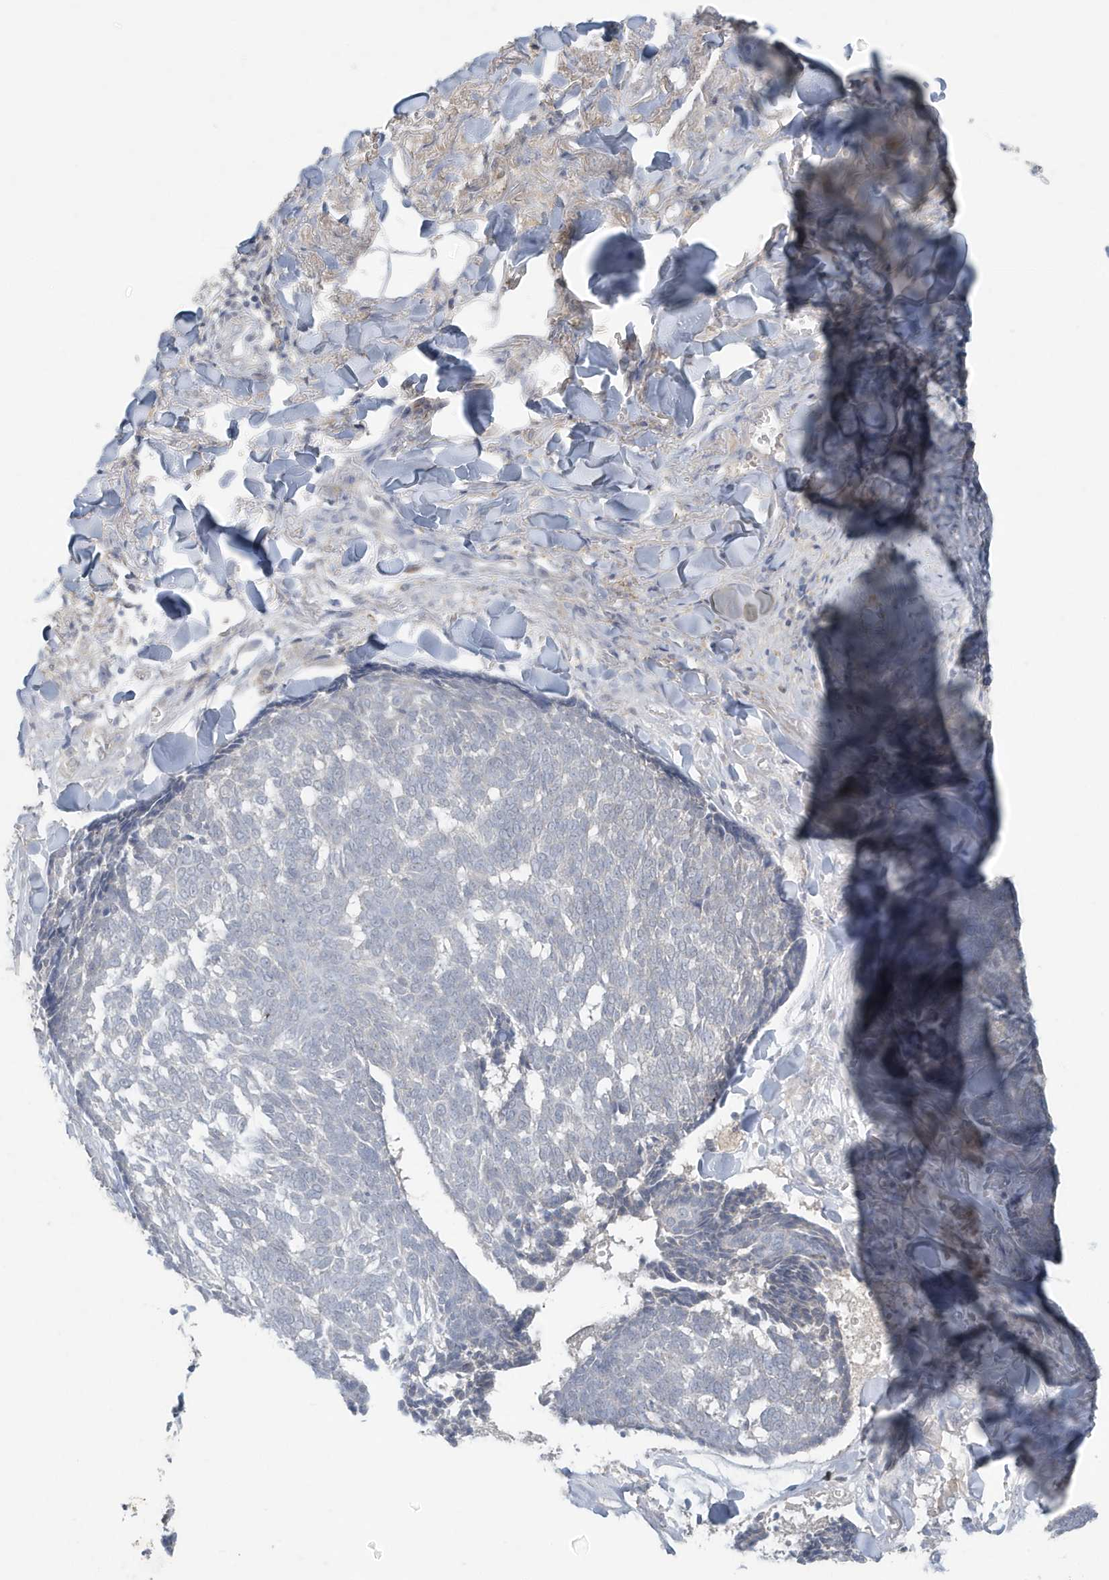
{"staining": {"intensity": "negative", "quantity": "none", "location": "none"}, "tissue": "skin cancer", "cell_type": "Tumor cells", "image_type": "cancer", "snomed": [{"axis": "morphology", "description": "Basal cell carcinoma"}, {"axis": "topography", "description": "Skin"}], "caption": "IHC micrograph of human skin cancer (basal cell carcinoma) stained for a protein (brown), which reveals no staining in tumor cells. The staining is performed using DAB (3,3'-diaminobenzidine) brown chromogen with nuclei counter-stained in using hematoxylin.", "gene": "C1RL", "patient": {"sex": "male", "age": 84}}